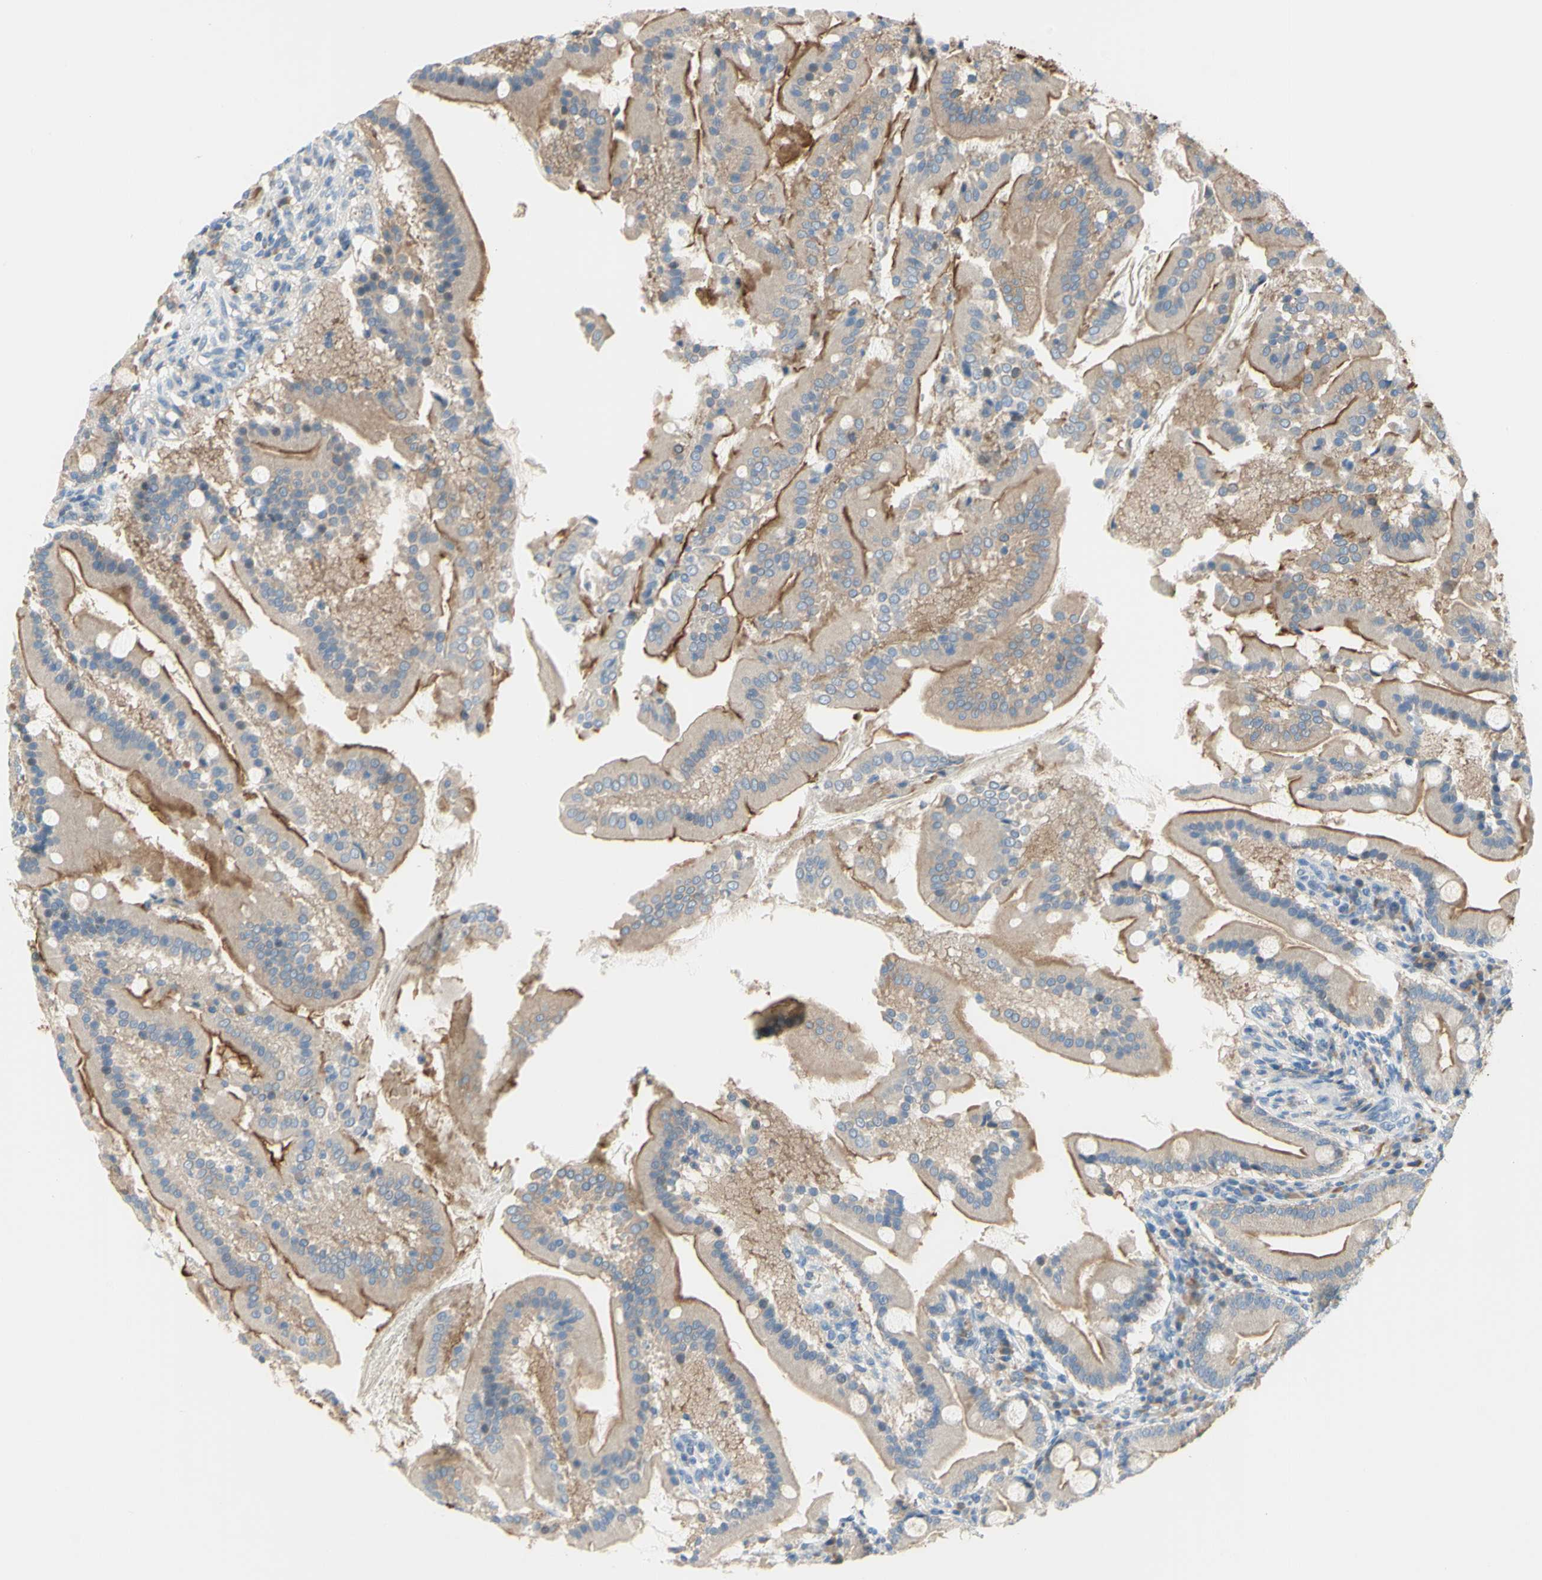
{"staining": {"intensity": "strong", "quantity": ">75%", "location": "cytoplasmic/membranous"}, "tissue": "duodenum", "cell_type": "Glandular cells", "image_type": "normal", "snomed": [{"axis": "morphology", "description": "Normal tissue, NOS"}, {"axis": "topography", "description": "Duodenum"}], "caption": "Immunohistochemistry (IHC) (DAB) staining of benign duodenum exhibits strong cytoplasmic/membranous protein positivity in approximately >75% of glandular cells.", "gene": "MUC1", "patient": {"sex": "male", "age": 50}}